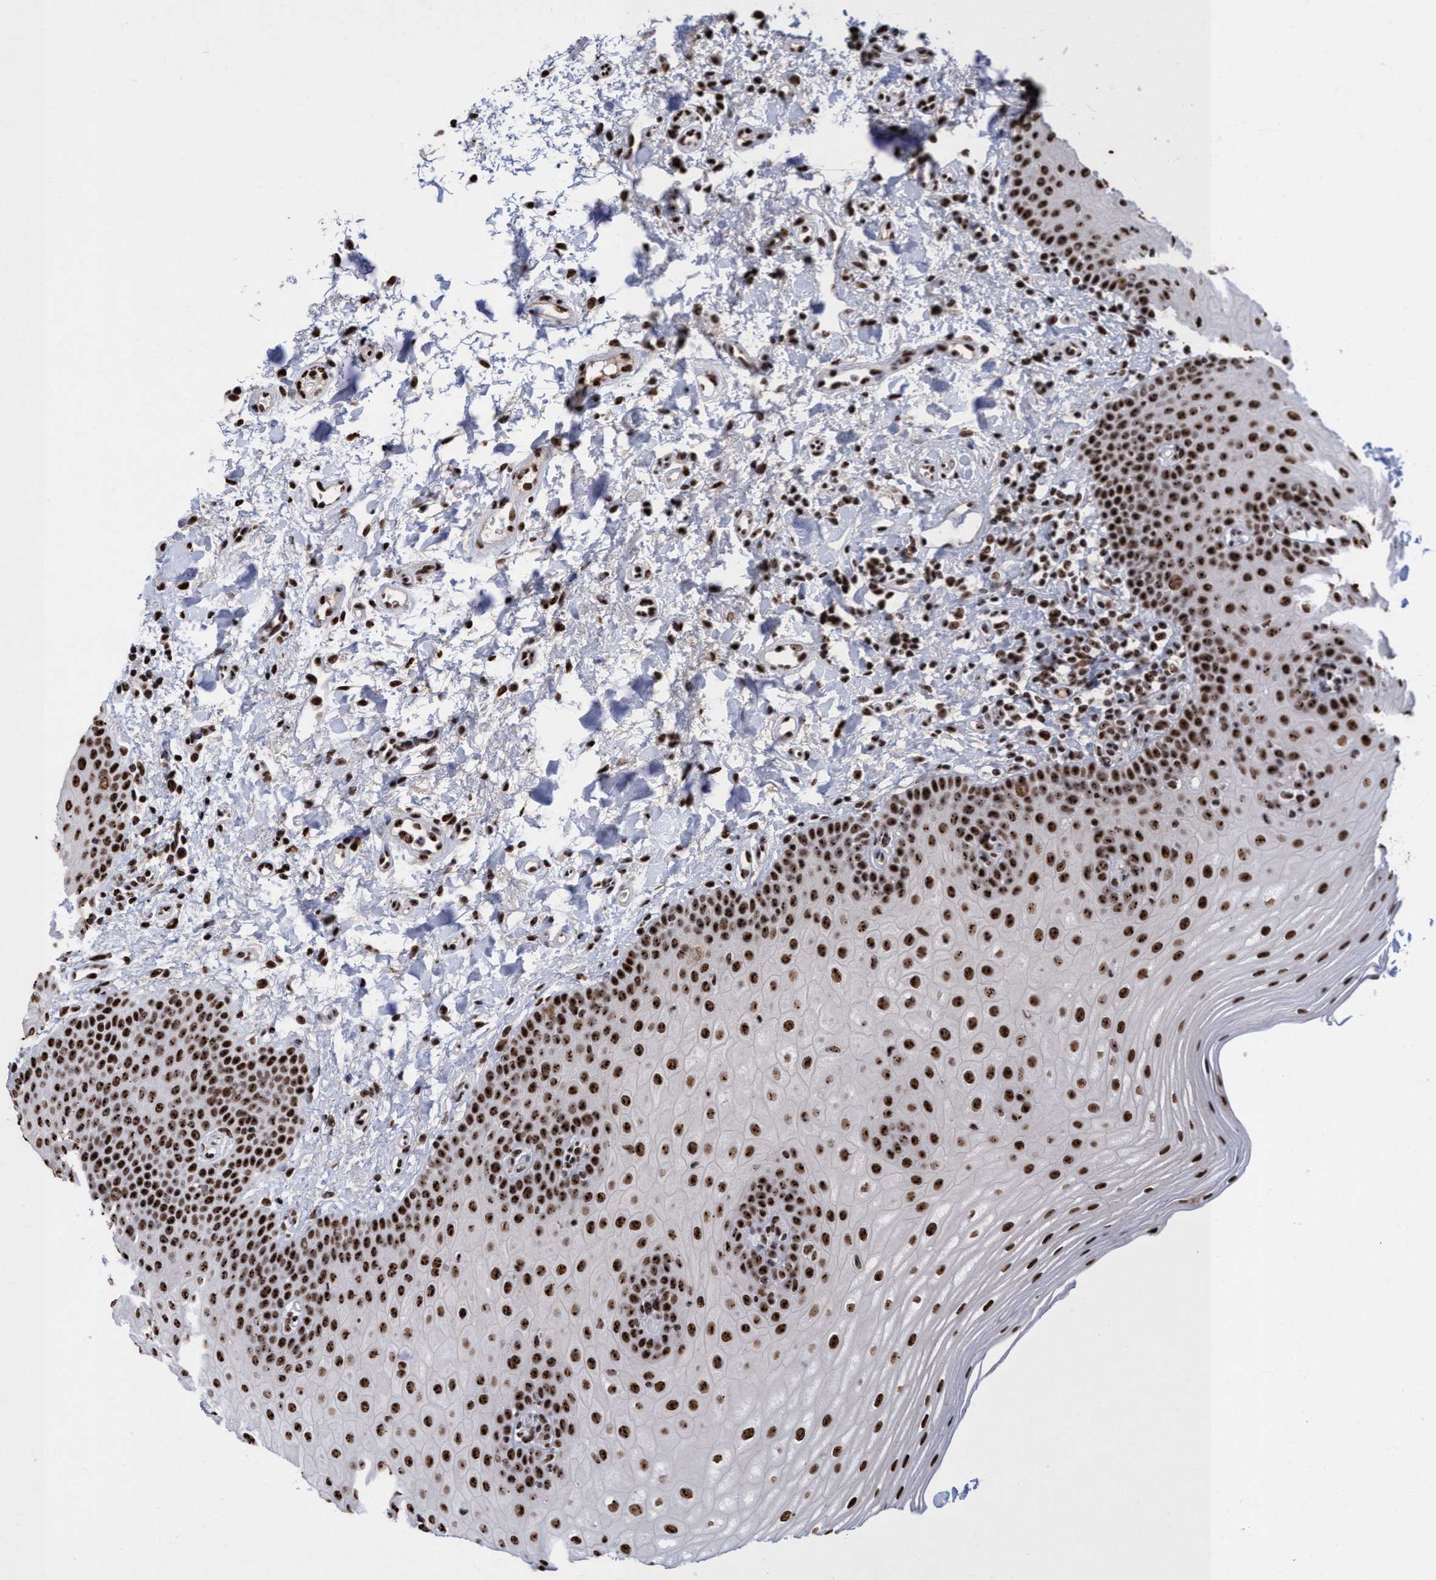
{"staining": {"intensity": "strong", "quantity": ">75%", "location": "nuclear"}, "tissue": "oral mucosa", "cell_type": "Squamous epithelial cells", "image_type": "normal", "snomed": [{"axis": "morphology", "description": "Normal tissue, NOS"}, {"axis": "topography", "description": "Skin"}, {"axis": "topography", "description": "Oral tissue"}], "caption": "Immunohistochemistry (IHC) staining of benign oral mucosa, which shows high levels of strong nuclear positivity in approximately >75% of squamous epithelial cells indicating strong nuclear protein expression. The staining was performed using DAB (3,3'-diaminobenzidine) (brown) for protein detection and nuclei were counterstained in hematoxylin (blue).", "gene": "EFCAB10", "patient": {"sex": "male", "age": 84}}